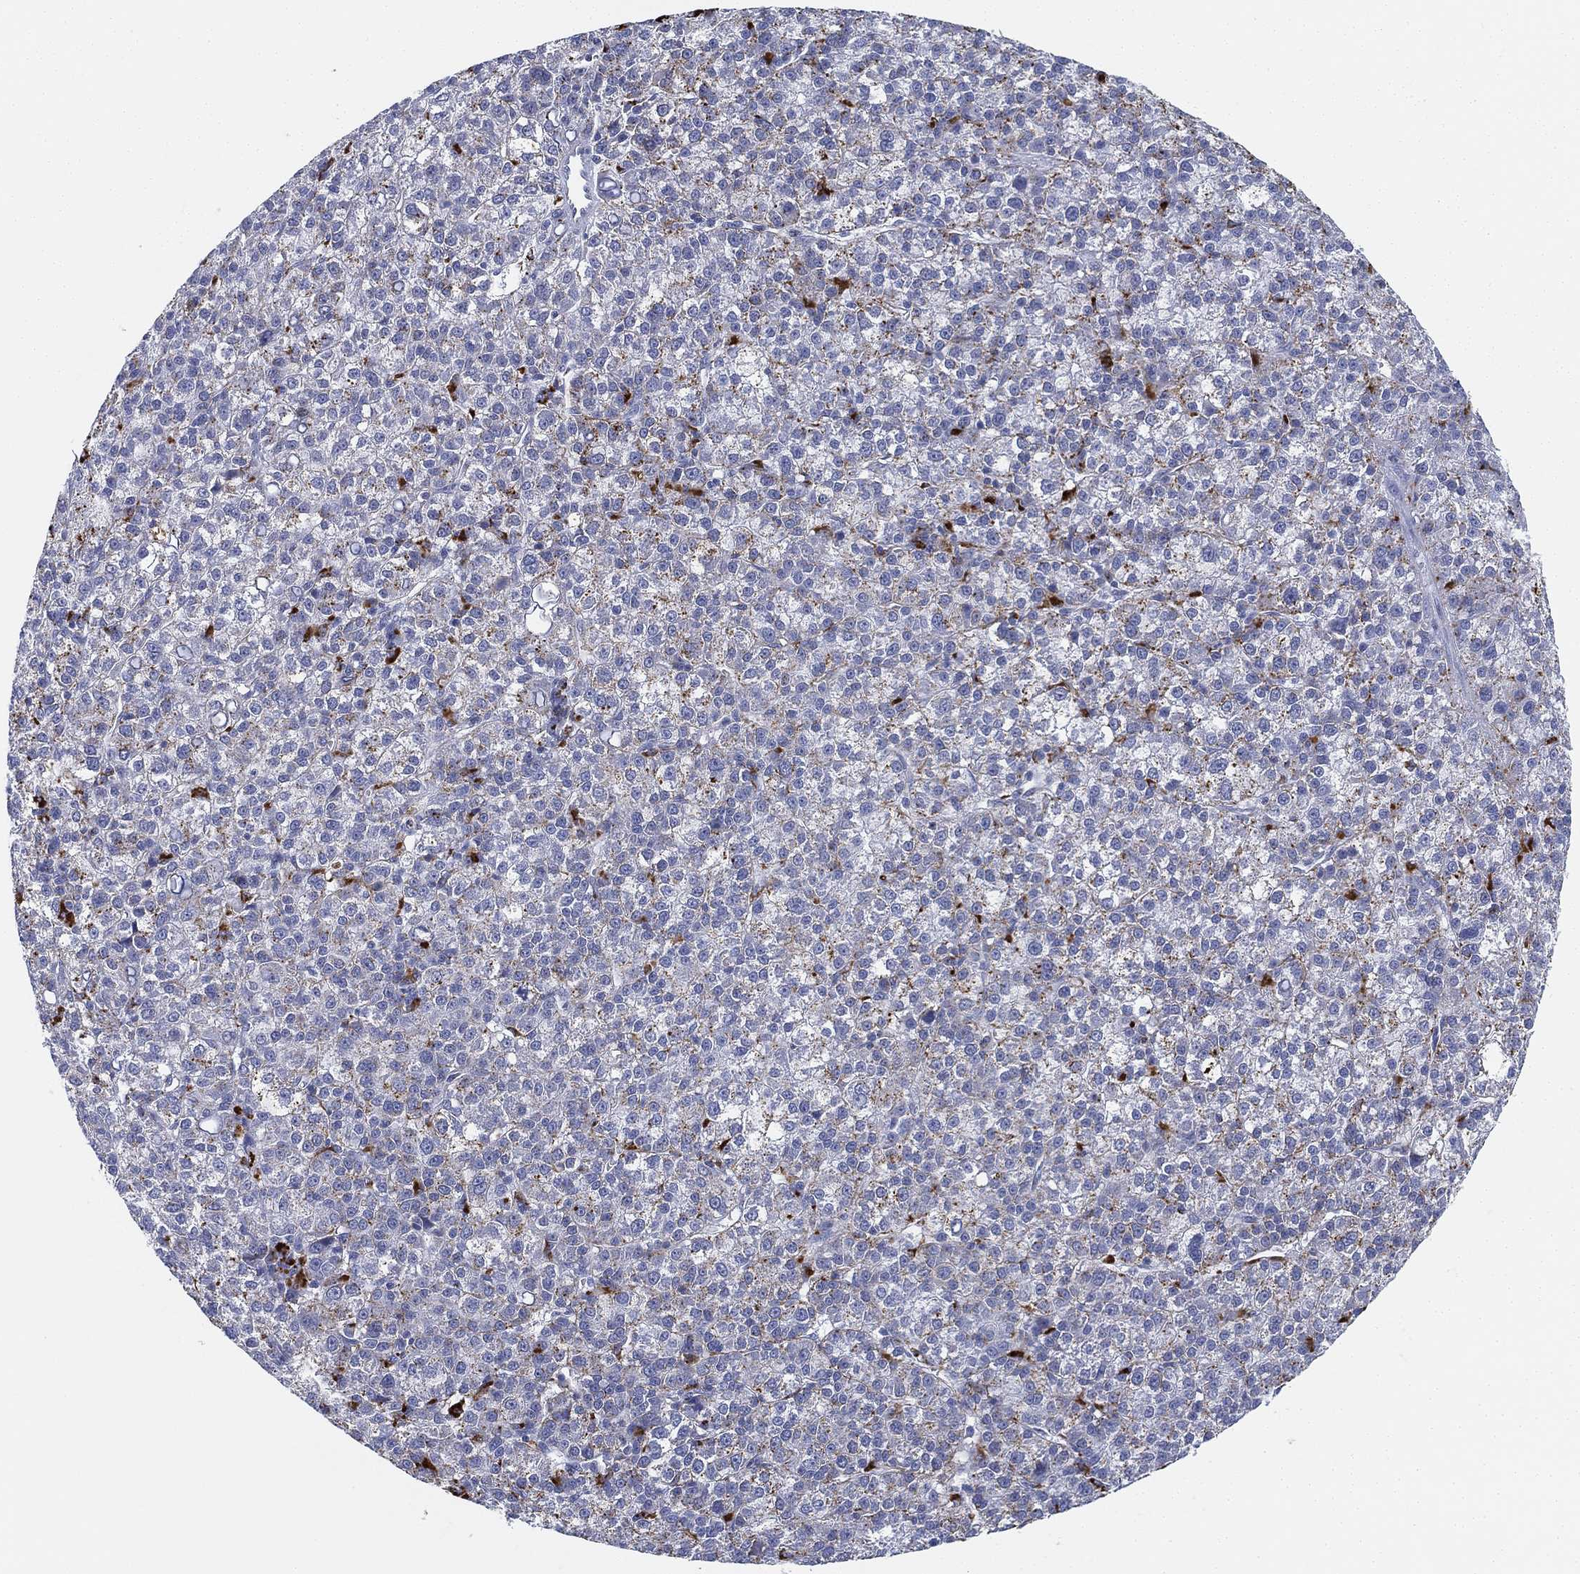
{"staining": {"intensity": "moderate", "quantity": "<25%", "location": "cytoplasmic/membranous"}, "tissue": "liver cancer", "cell_type": "Tumor cells", "image_type": "cancer", "snomed": [{"axis": "morphology", "description": "Carcinoma, Hepatocellular, NOS"}, {"axis": "topography", "description": "Liver"}], "caption": "Human liver cancer stained for a protein (brown) exhibits moderate cytoplasmic/membranous positive positivity in approximately <25% of tumor cells.", "gene": "NPC2", "patient": {"sex": "female", "age": 60}}